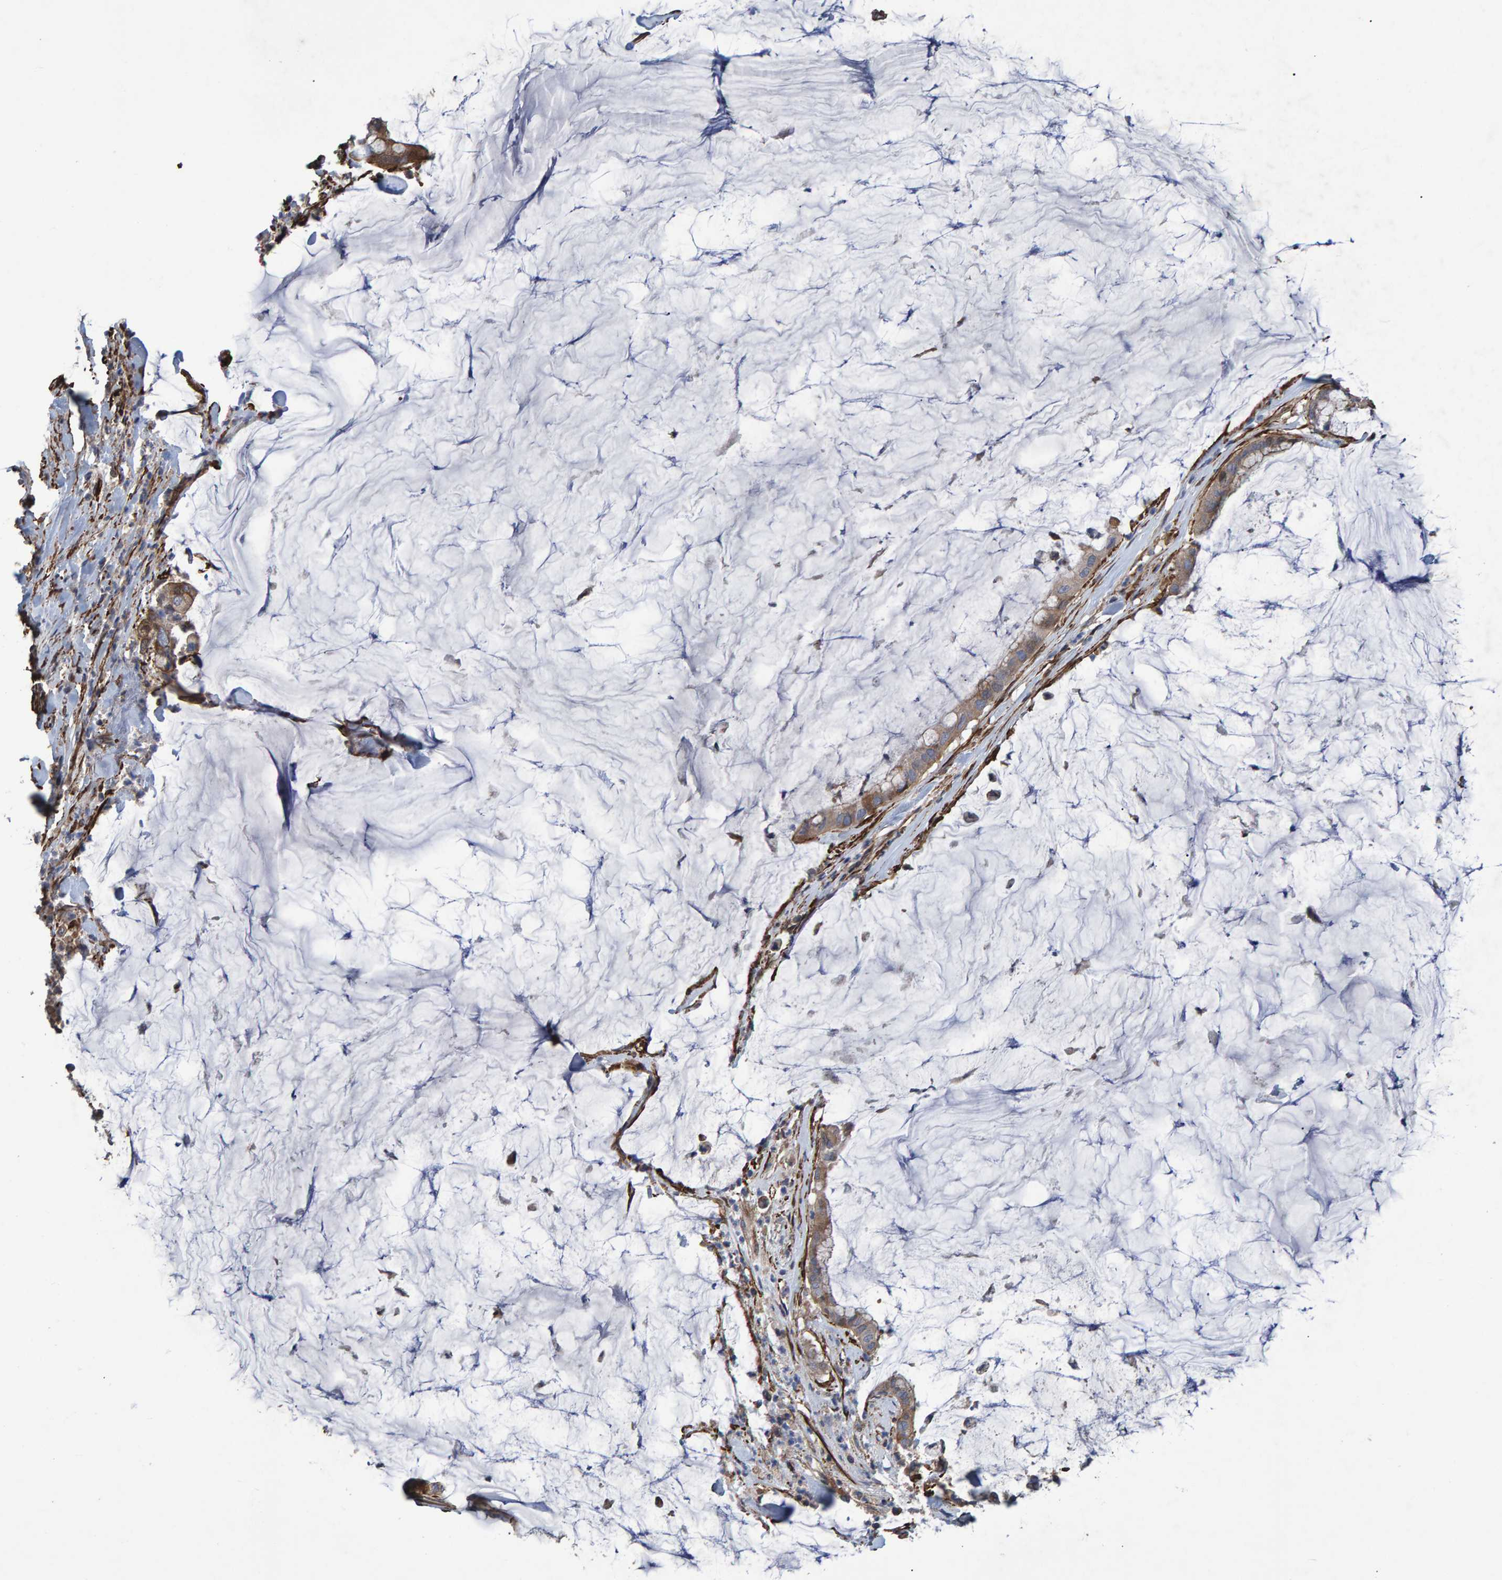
{"staining": {"intensity": "weak", "quantity": ">75%", "location": "cytoplasmic/membranous"}, "tissue": "pancreatic cancer", "cell_type": "Tumor cells", "image_type": "cancer", "snomed": [{"axis": "morphology", "description": "Adenocarcinoma, NOS"}, {"axis": "topography", "description": "Pancreas"}], "caption": "An image showing weak cytoplasmic/membranous positivity in about >75% of tumor cells in pancreatic cancer, as visualized by brown immunohistochemical staining.", "gene": "SLIT2", "patient": {"sex": "male", "age": 41}}